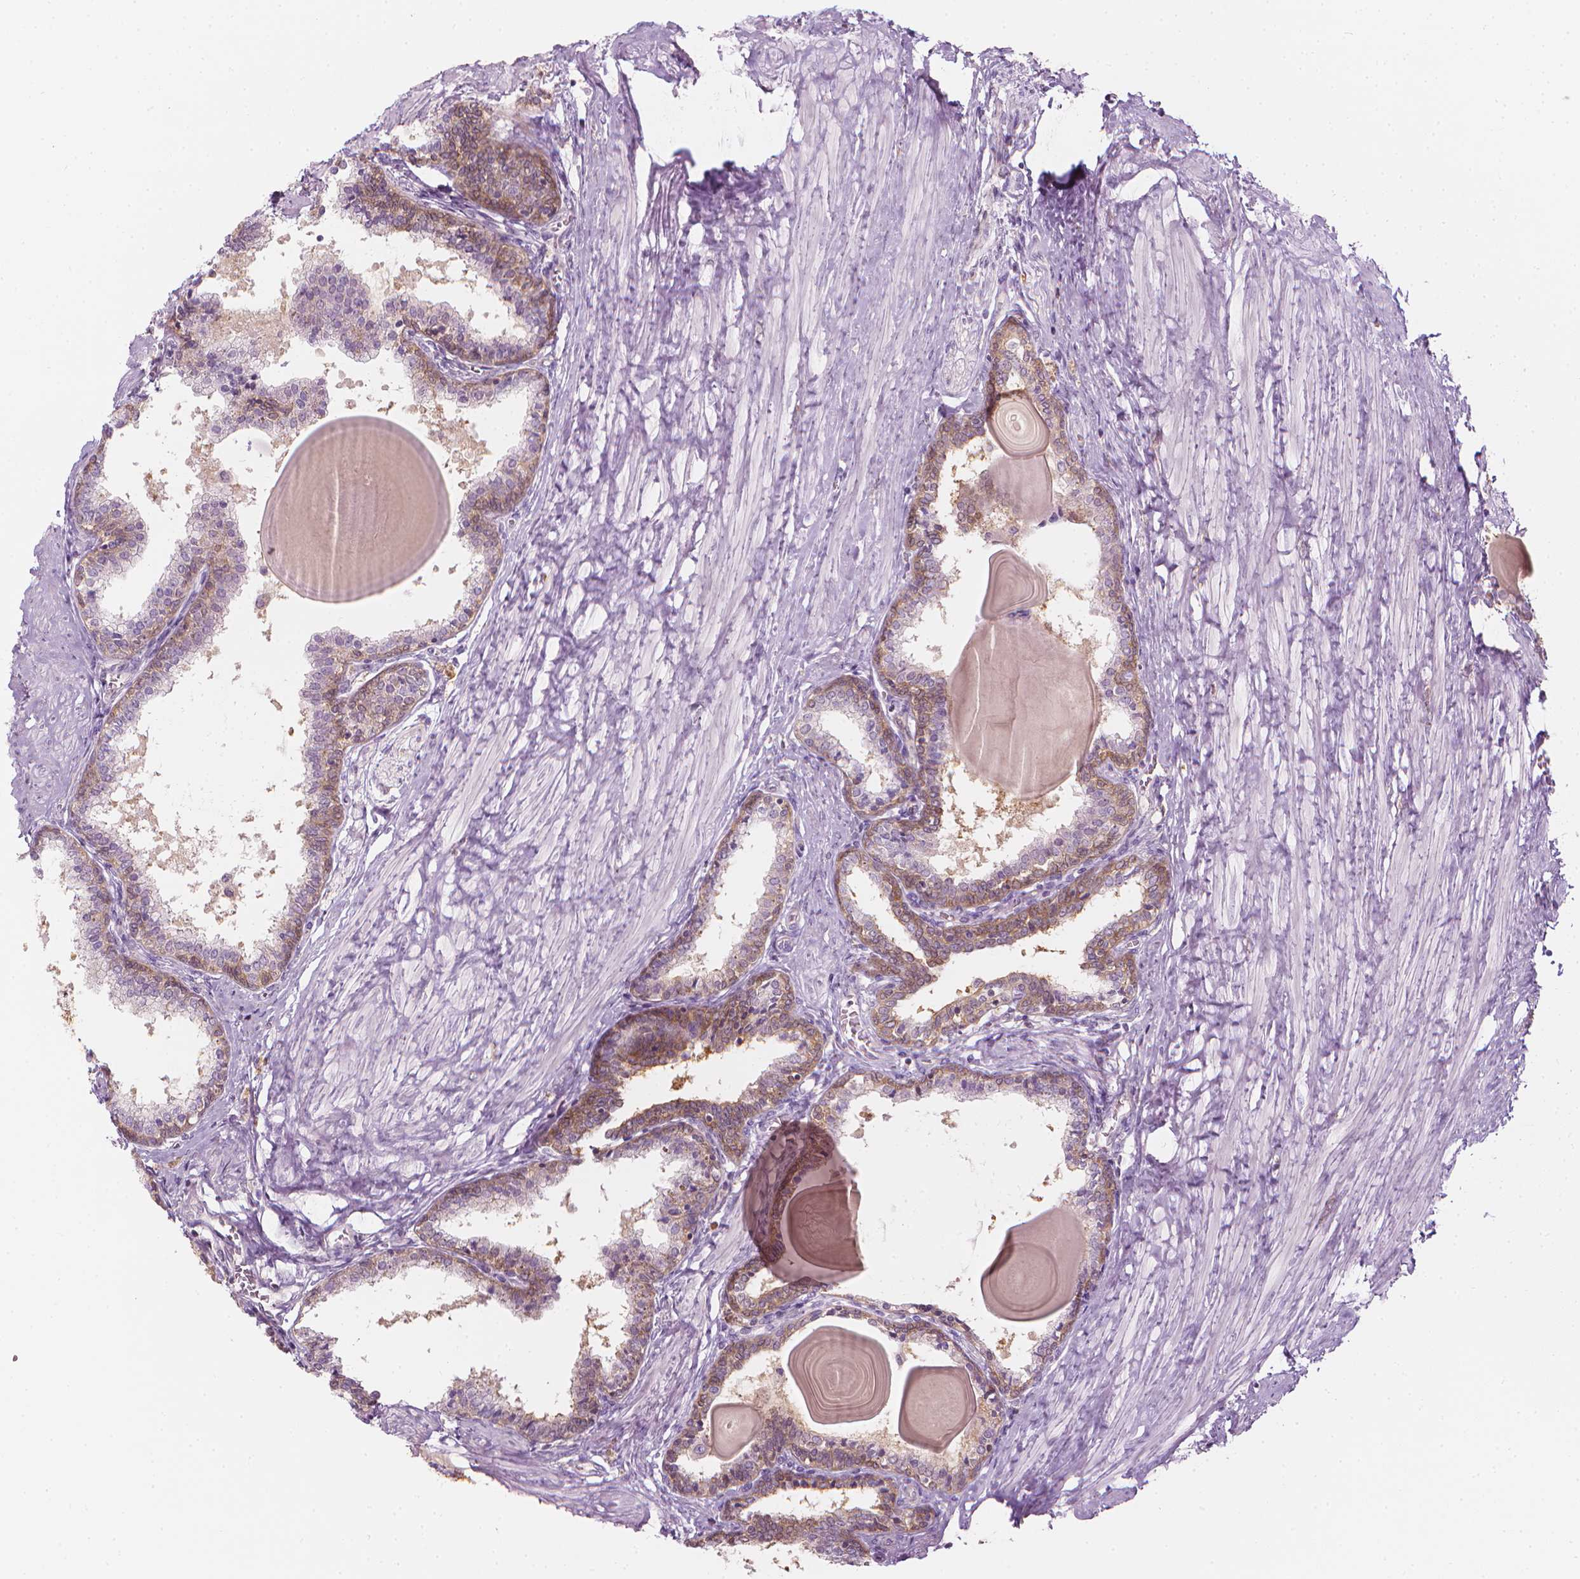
{"staining": {"intensity": "moderate", "quantity": "<25%", "location": "cytoplasmic/membranous"}, "tissue": "prostate", "cell_type": "Glandular cells", "image_type": "normal", "snomed": [{"axis": "morphology", "description": "Normal tissue, NOS"}, {"axis": "topography", "description": "Prostate"}], "caption": "Immunohistochemical staining of normal prostate shows <25% levels of moderate cytoplasmic/membranous protein expression in about <25% of glandular cells. (brown staining indicates protein expression, while blue staining denotes nuclei).", "gene": "SHMT1", "patient": {"sex": "male", "age": 55}}